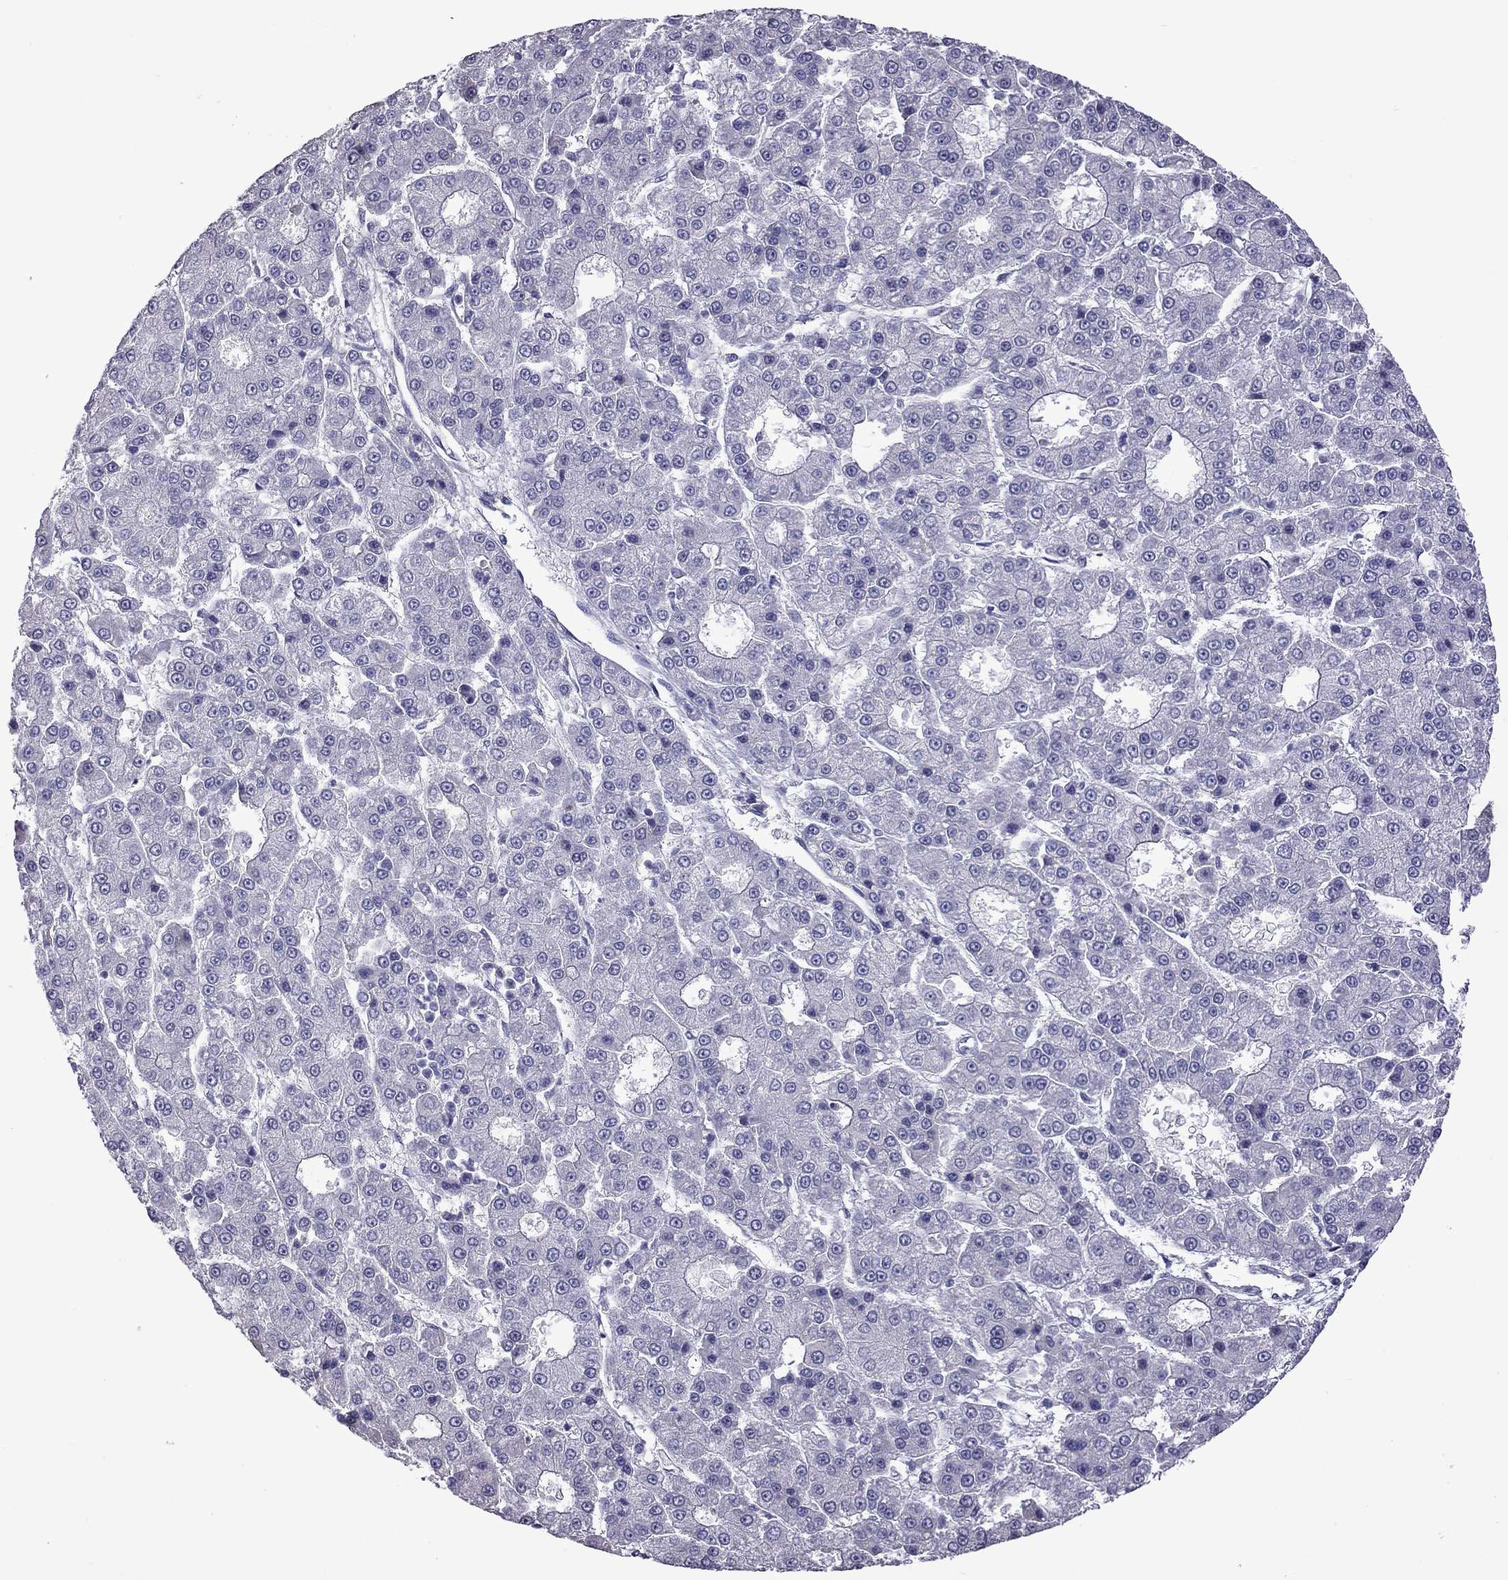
{"staining": {"intensity": "negative", "quantity": "none", "location": "none"}, "tissue": "liver cancer", "cell_type": "Tumor cells", "image_type": "cancer", "snomed": [{"axis": "morphology", "description": "Carcinoma, Hepatocellular, NOS"}, {"axis": "topography", "description": "Liver"}], "caption": "Immunohistochemistry photomicrograph of liver cancer (hepatocellular carcinoma) stained for a protein (brown), which reveals no positivity in tumor cells.", "gene": "FEZ1", "patient": {"sex": "male", "age": 70}}